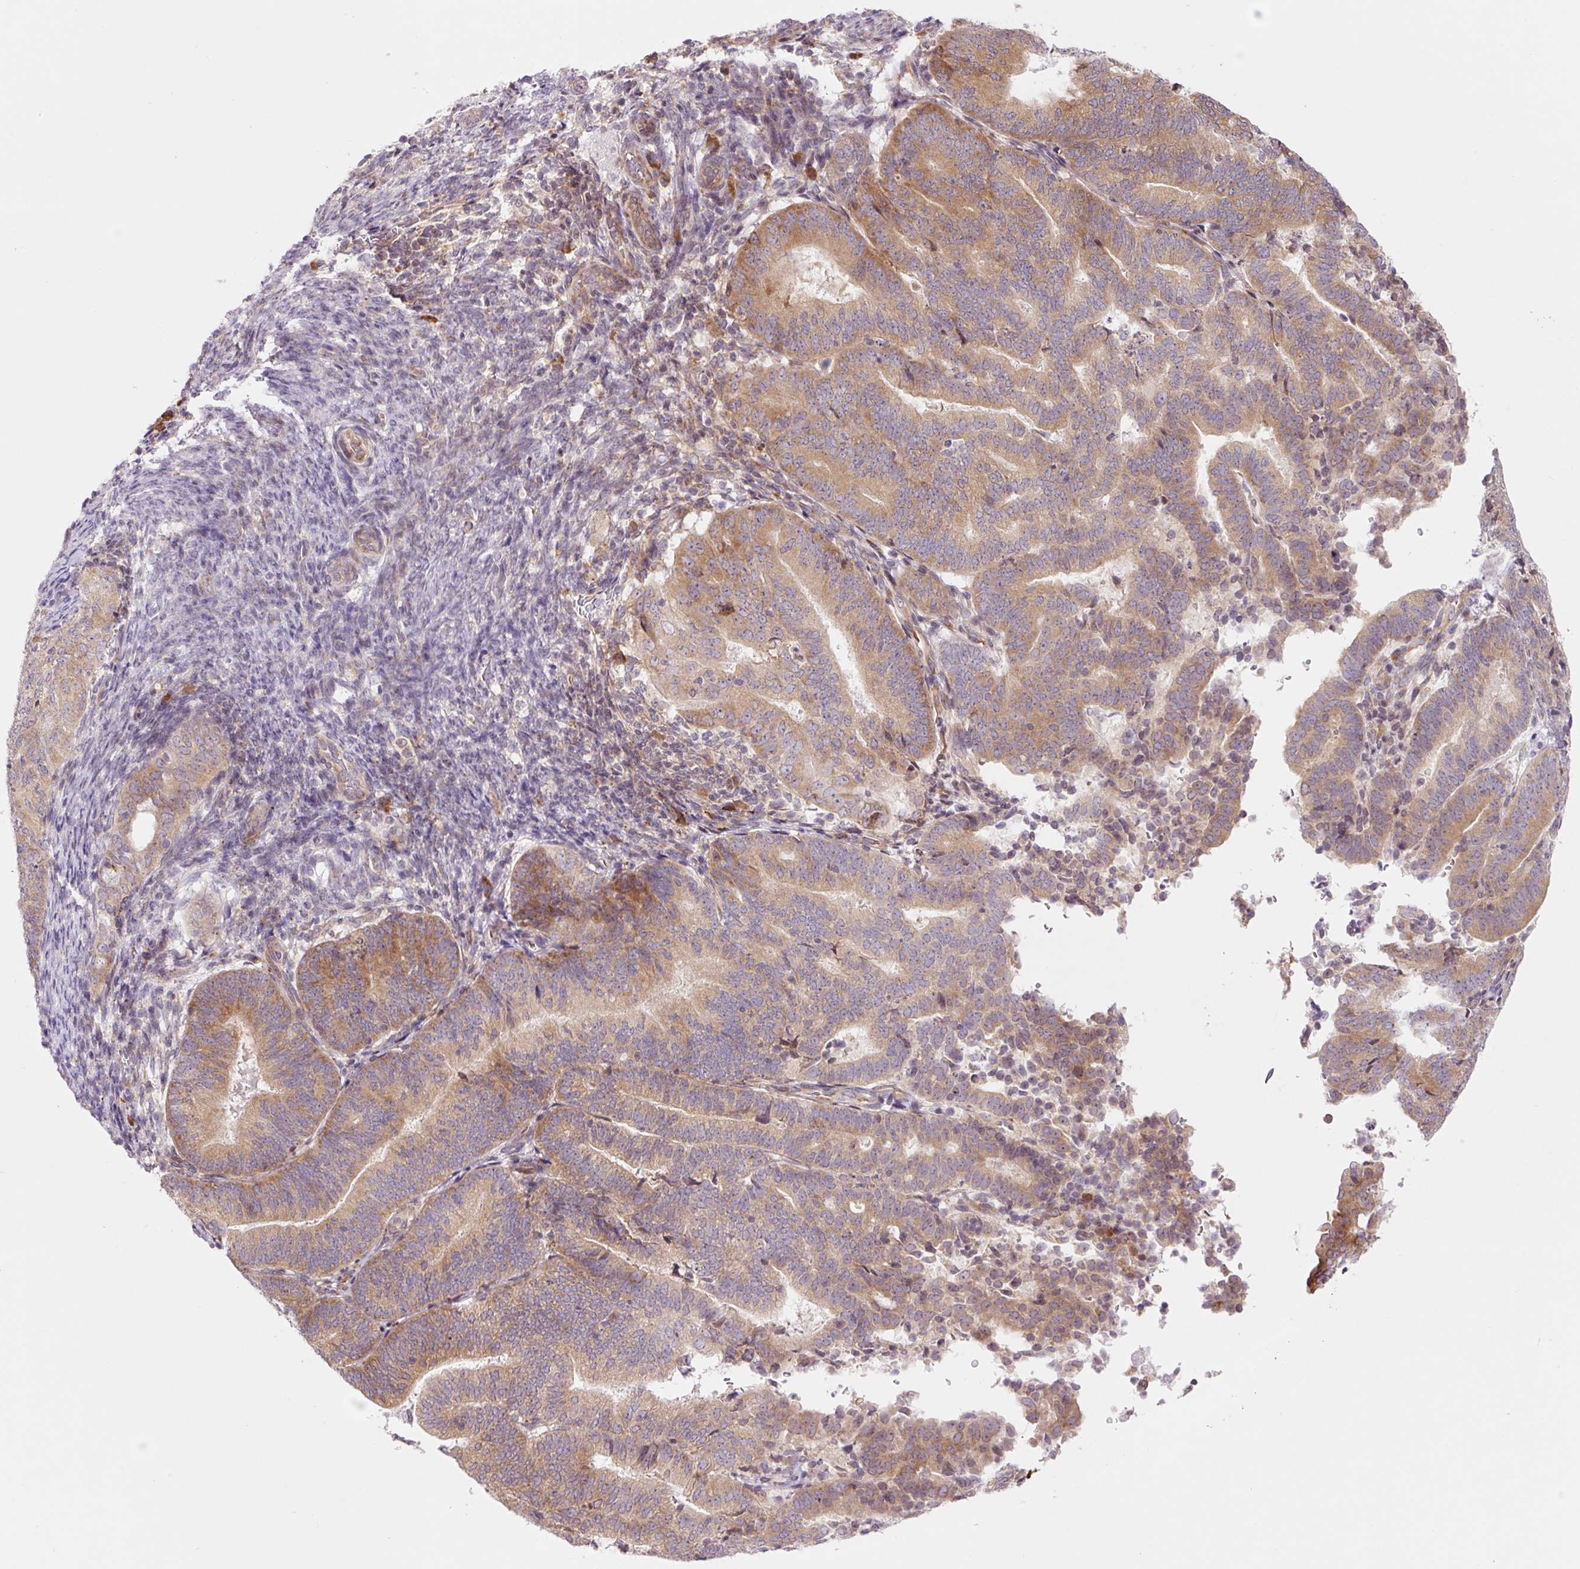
{"staining": {"intensity": "moderate", "quantity": ">75%", "location": "cytoplasmic/membranous"}, "tissue": "endometrial cancer", "cell_type": "Tumor cells", "image_type": "cancer", "snomed": [{"axis": "morphology", "description": "Adenocarcinoma, NOS"}, {"axis": "topography", "description": "Endometrium"}], "caption": "High-magnification brightfield microscopy of adenocarcinoma (endometrial) stained with DAB (brown) and counterstained with hematoxylin (blue). tumor cells exhibit moderate cytoplasmic/membranous positivity is present in approximately>75% of cells.", "gene": "RPL41", "patient": {"sex": "female", "age": 70}}